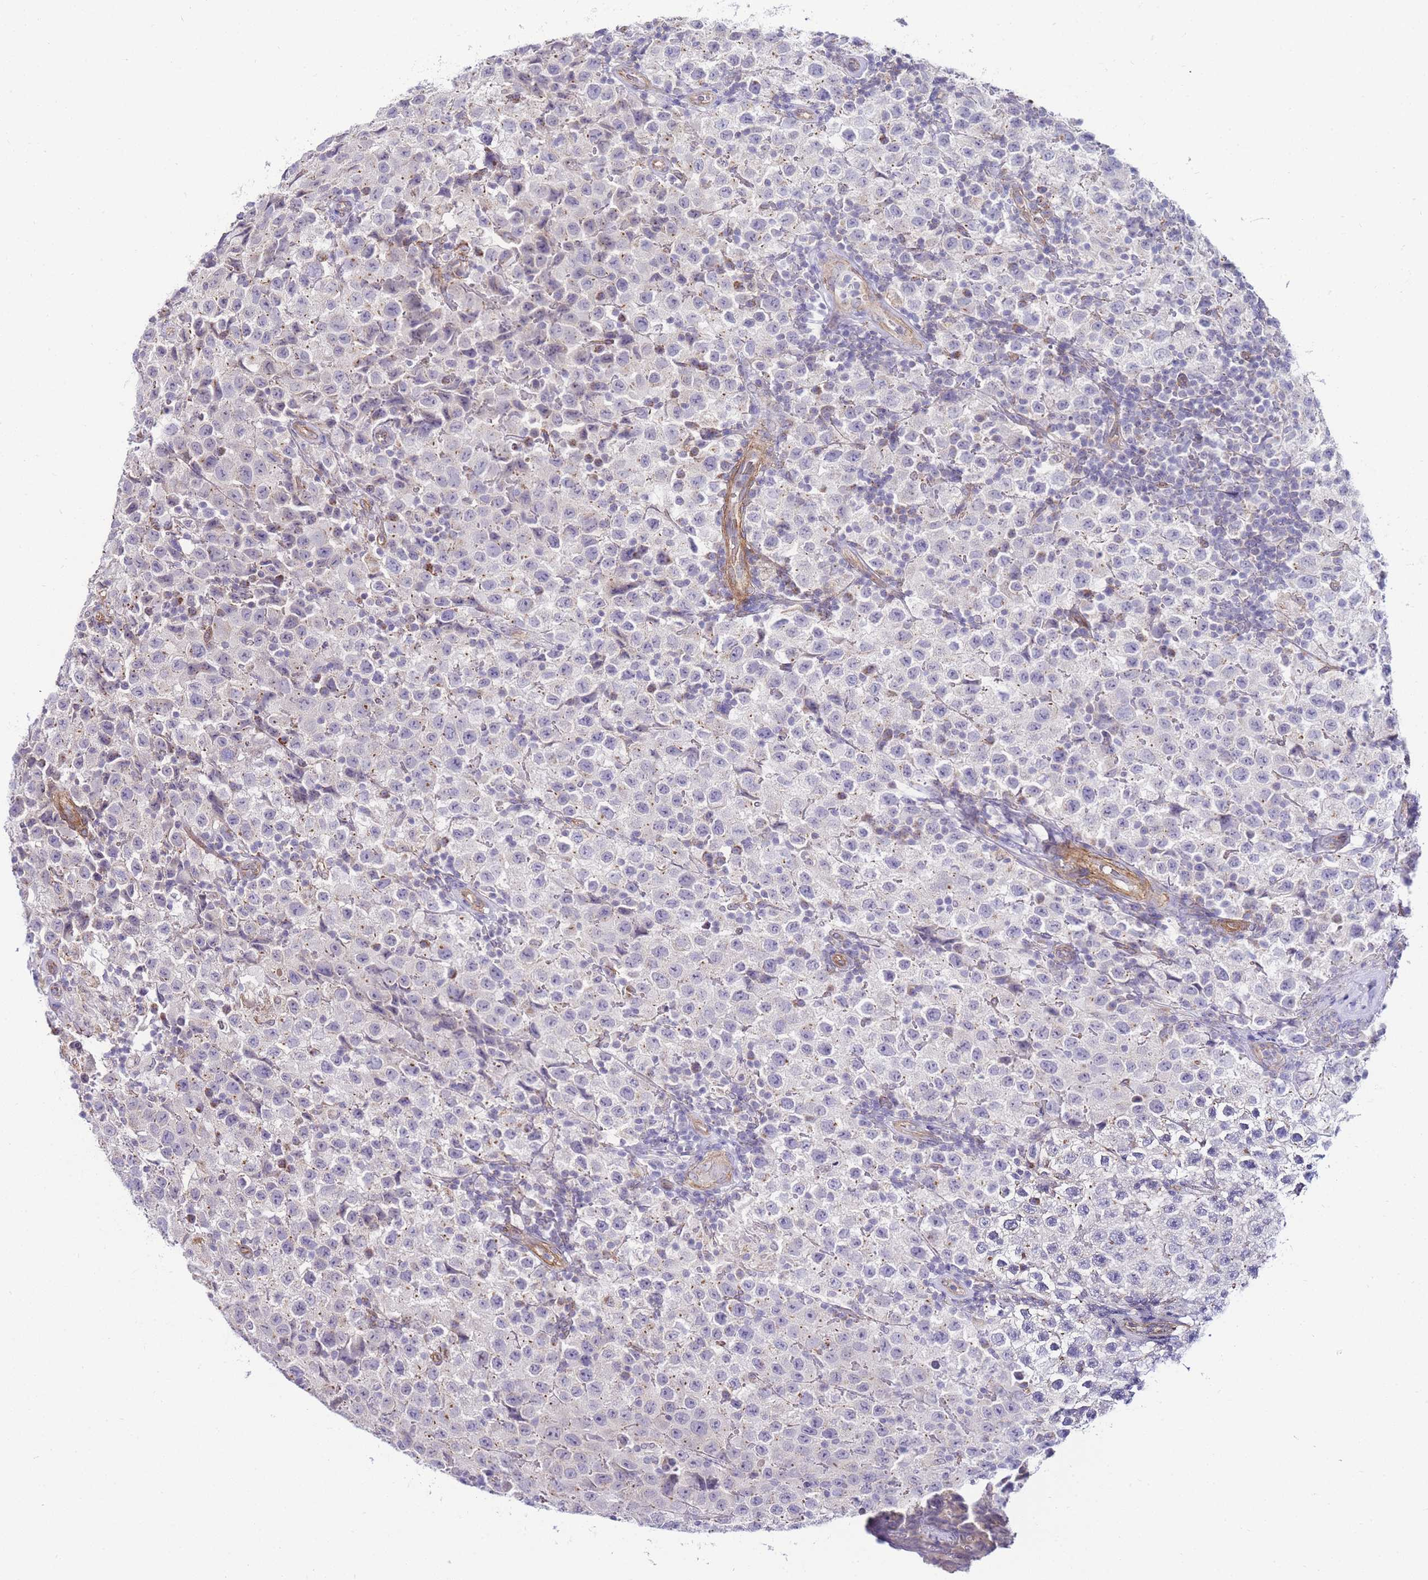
{"staining": {"intensity": "negative", "quantity": "none", "location": "none"}, "tissue": "testis cancer", "cell_type": "Tumor cells", "image_type": "cancer", "snomed": [{"axis": "morphology", "description": "Seminoma, NOS"}, {"axis": "morphology", "description": "Carcinoma, Embryonal, NOS"}, {"axis": "topography", "description": "Testis"}], "caption": "Testis cancer stained for a protein using immunohistochemistry shows no expression tumor cells.", "gene": "PDCD7", "patient": {"sex": "male", "age": 41}}